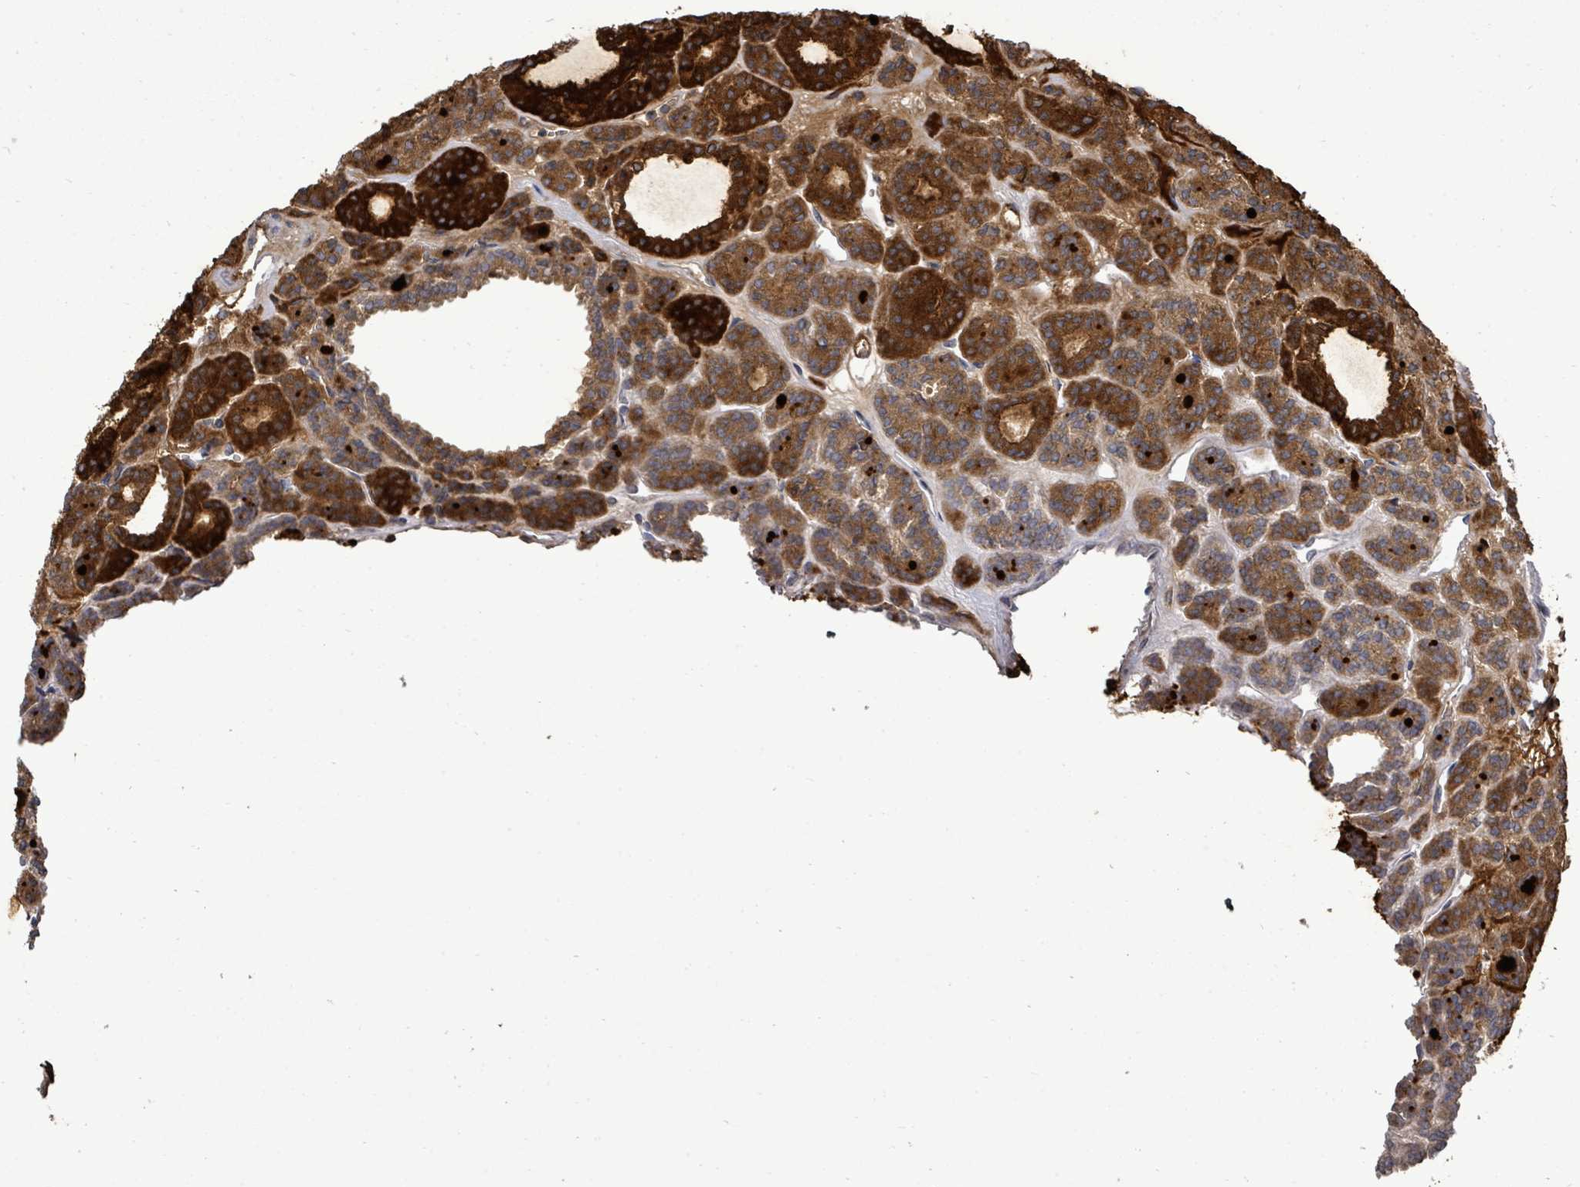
{"staining": {"intensity": "strong", "quantity": "25%-75%", "location": "cytoplasmic/membranous"}, "tissue": "thyroid cancer", "cell_type": "Tumor cells", "image_type": "cancer", "snomed": [{"axis": "morphology", "description": "Follicular adenoma carcinoma, NOS"}, {"axis": "topography", "description": "Thyroid gland"}], "caption": "IHC staining of thyroid cancer (follicular adenoma carcinoma), which shows high levels of strong cytoplasmic/membranous positivity in about 25%-75% of tumor cells indicating strong cytoplasmic/membranous protein expression. The staining was performed using DAB (3,3'-diaminobenzidine) (brown) for protein detection and nuclei were counterstained in hematoxylin (blue).", "gene": "POMGNT2", "patient": {"sex": "female", "age": 63}}